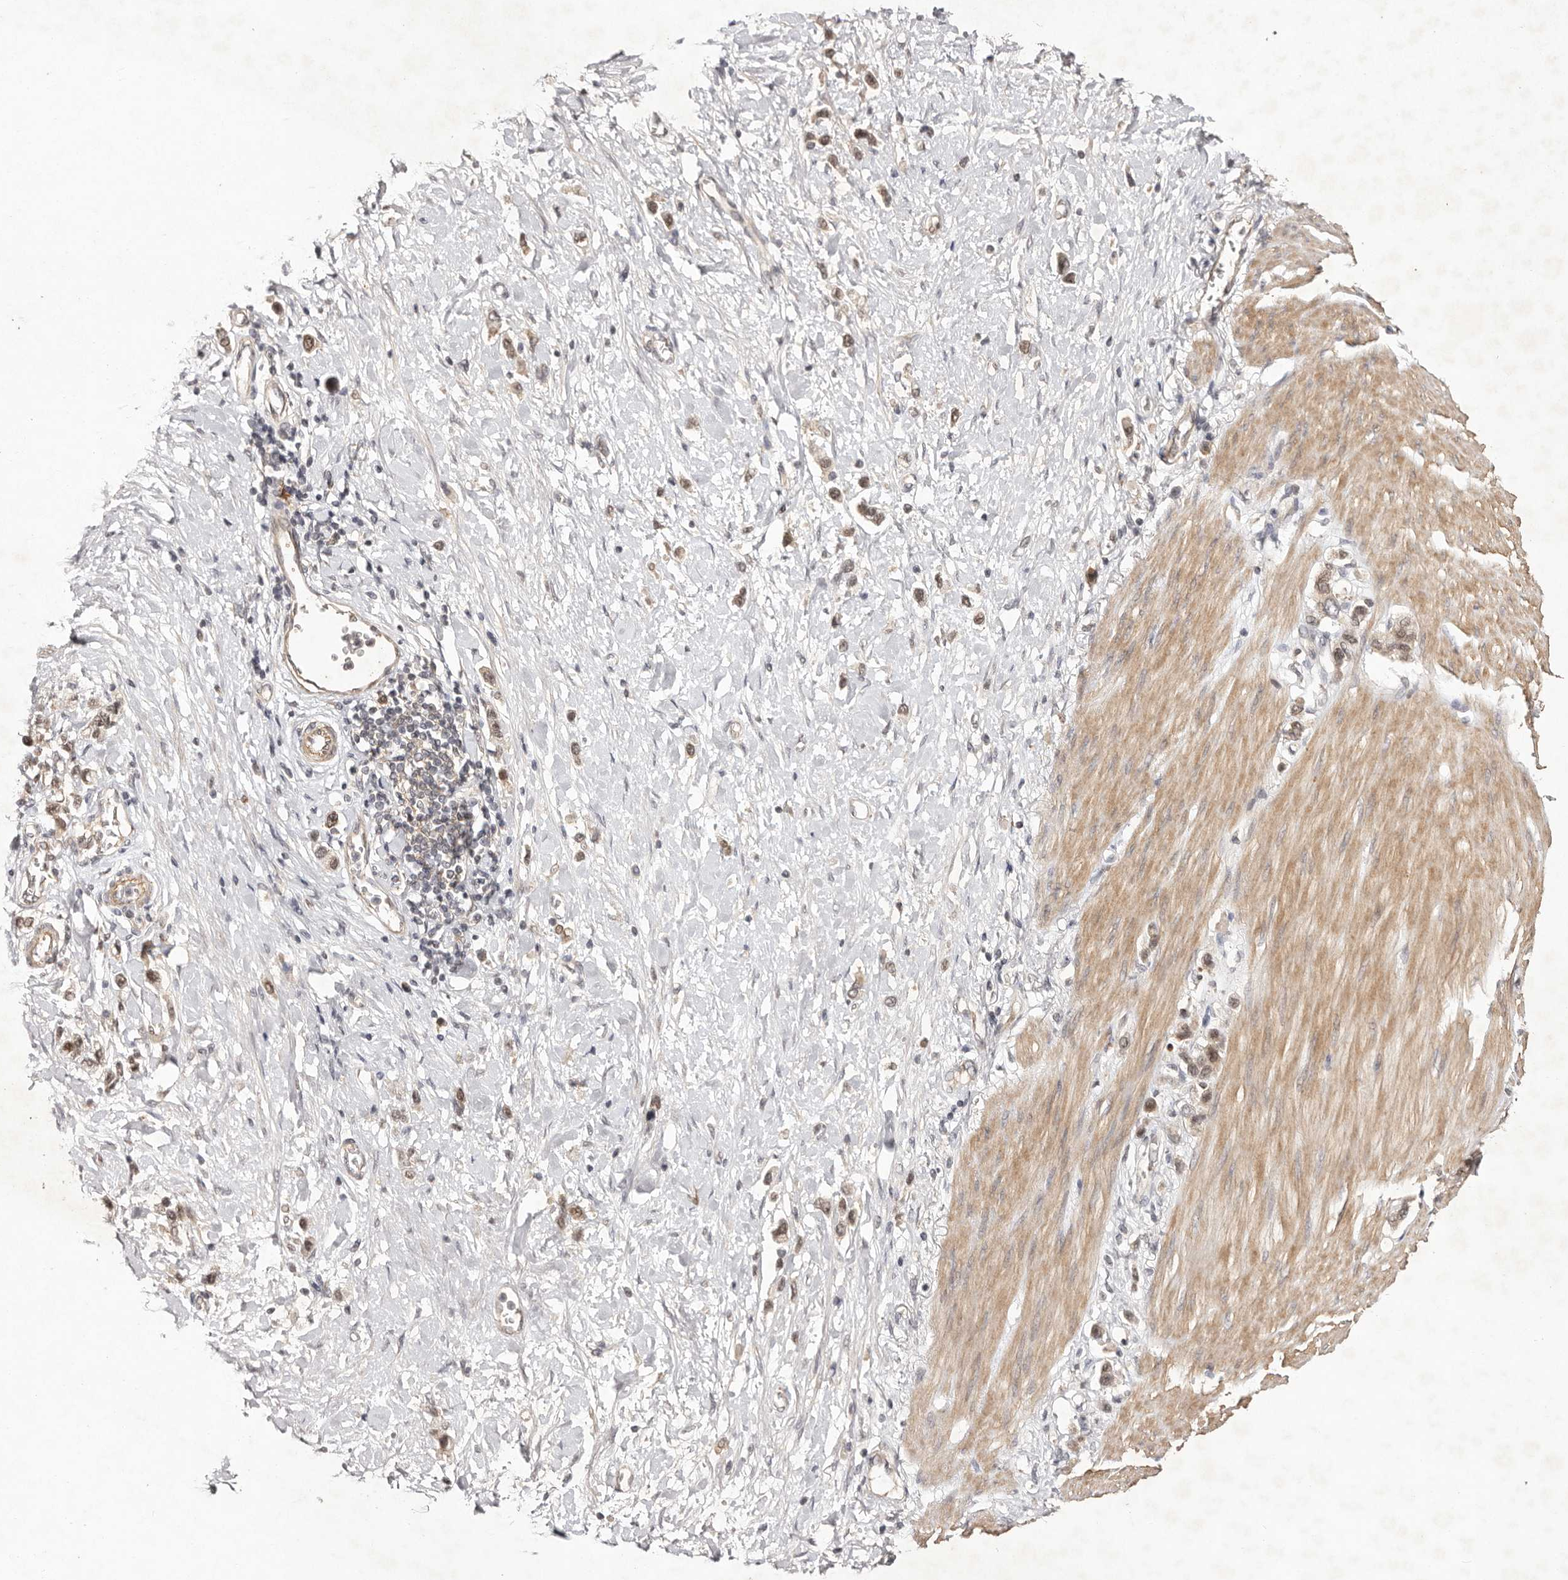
{"staining": {"intensity": "moderate", "quantity": ">75%", "location": "cytoplasmic/membranous,nuclear"}, "tissue": "stomach cancer", "cell_type": "Tumor cells", "image_type": "cancer", "snomed": [{"axis": "morphology", "description": "Adenocarcinoma, NOS"}, {"axis": "topography", "description": "Stomach"}], "caption": "IHC (DAB (3,3'-diaminobenzidine)) staining of human stomach adenocarcinoma exhibits moderate cytoplasmic/membranous and nuclear protein positivity in about >75% of tumor cells. The staining is performed using DAB brown chromogen to label protein expression. The nuclei are counter-stained blue using hematoxylin.", "gene": "BUD31", "patient": {"sex": "female", "age": 65}}